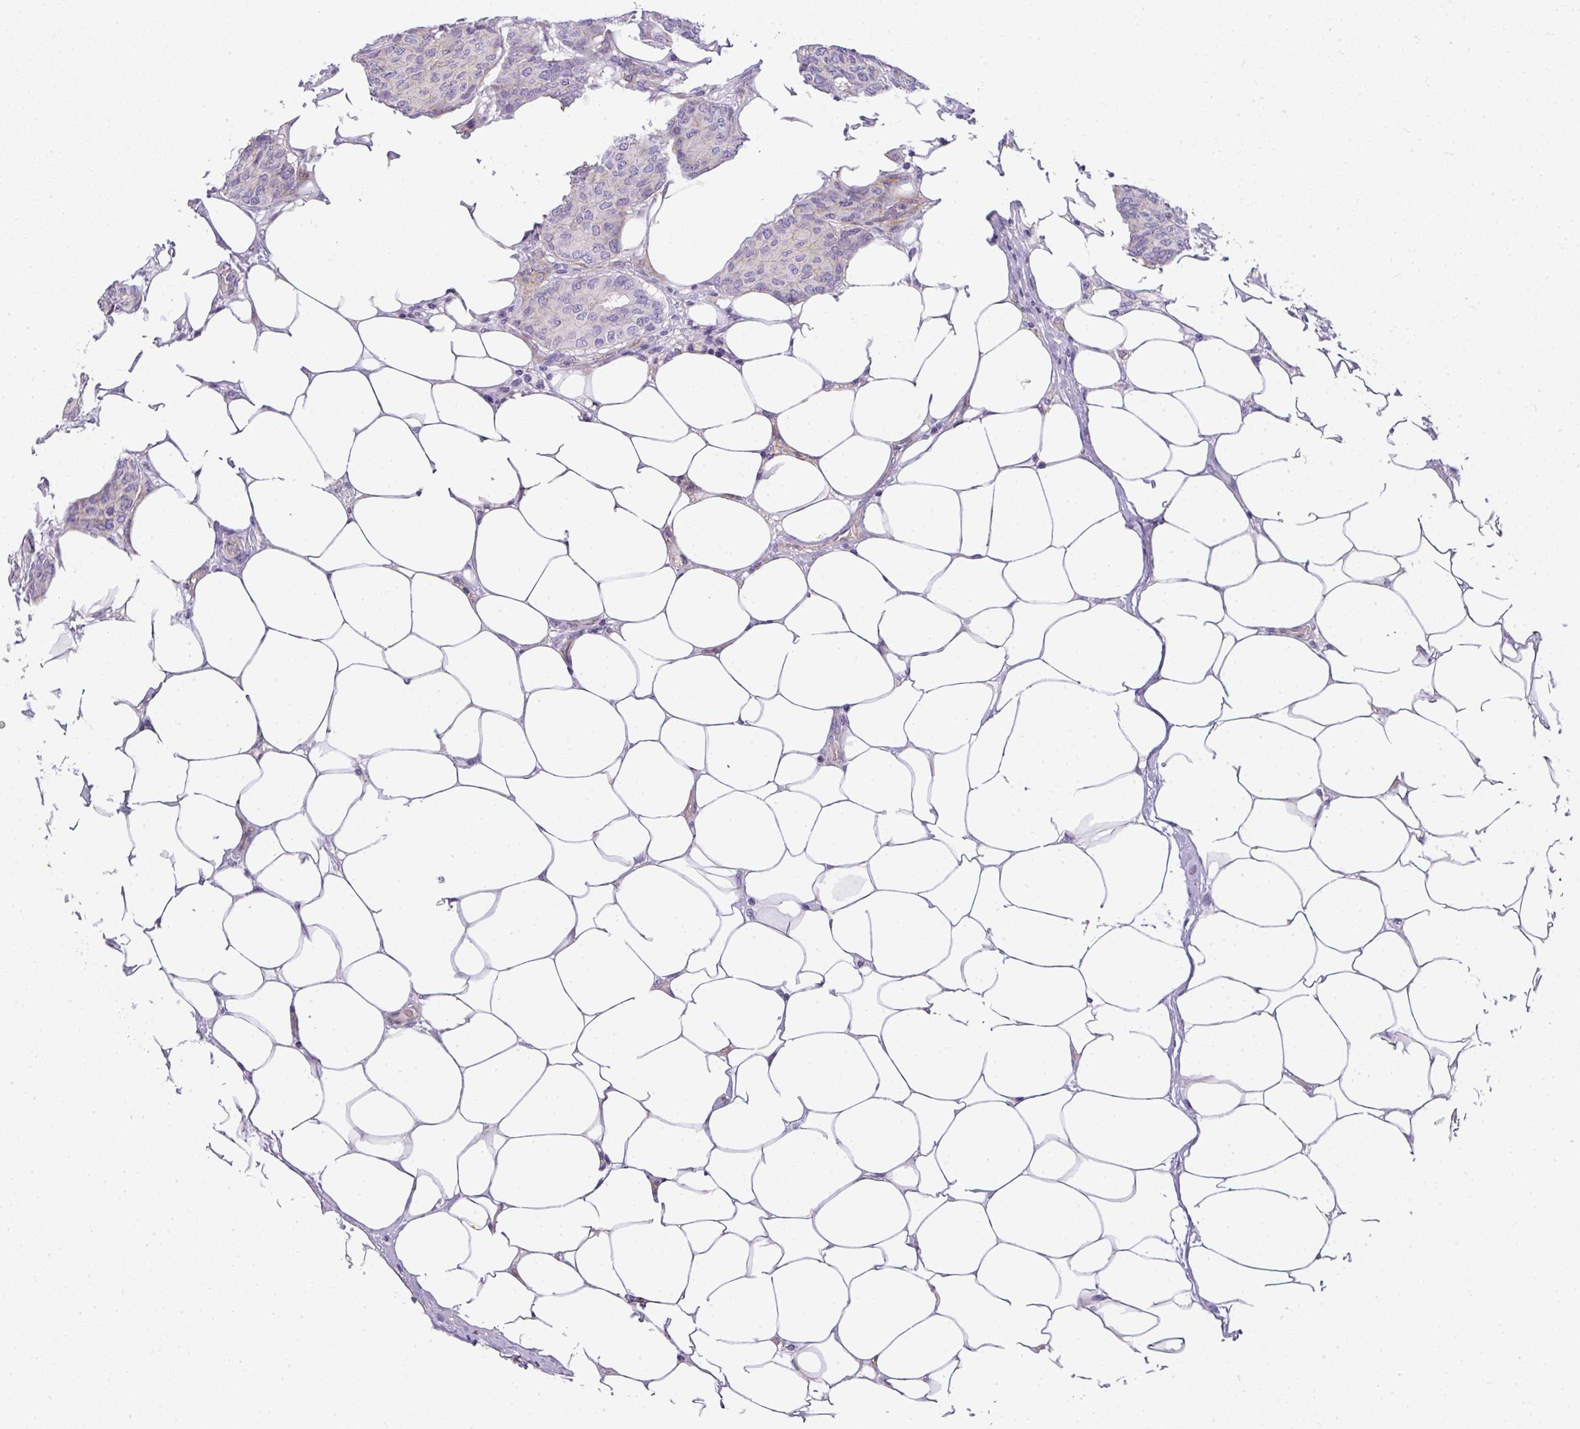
{"staining": {"intensity": "negative", "quantity": "none", "location": "none"}, "tissue": "breast cancer", "cell_type": "Tumor cells", "image_type": "cancer", "snomed": [{"axis": "morphology", "description": "Duct carcinoma"}, {"axis": "topography", "description": "Breast"}], "caption": "This is a photomicrograph of immunohistochemistry staining of breast cancer (invasive ductal carcinoma), which shows no positivity in tumor cells. The staining was performed using DAB to visualize the protein expression in brown, while the nuclei were stained in blue with hematoxylin (Magnification: 20x).", "gene": "OR11H4", "patient": {"sex": "female", "age": 75}}